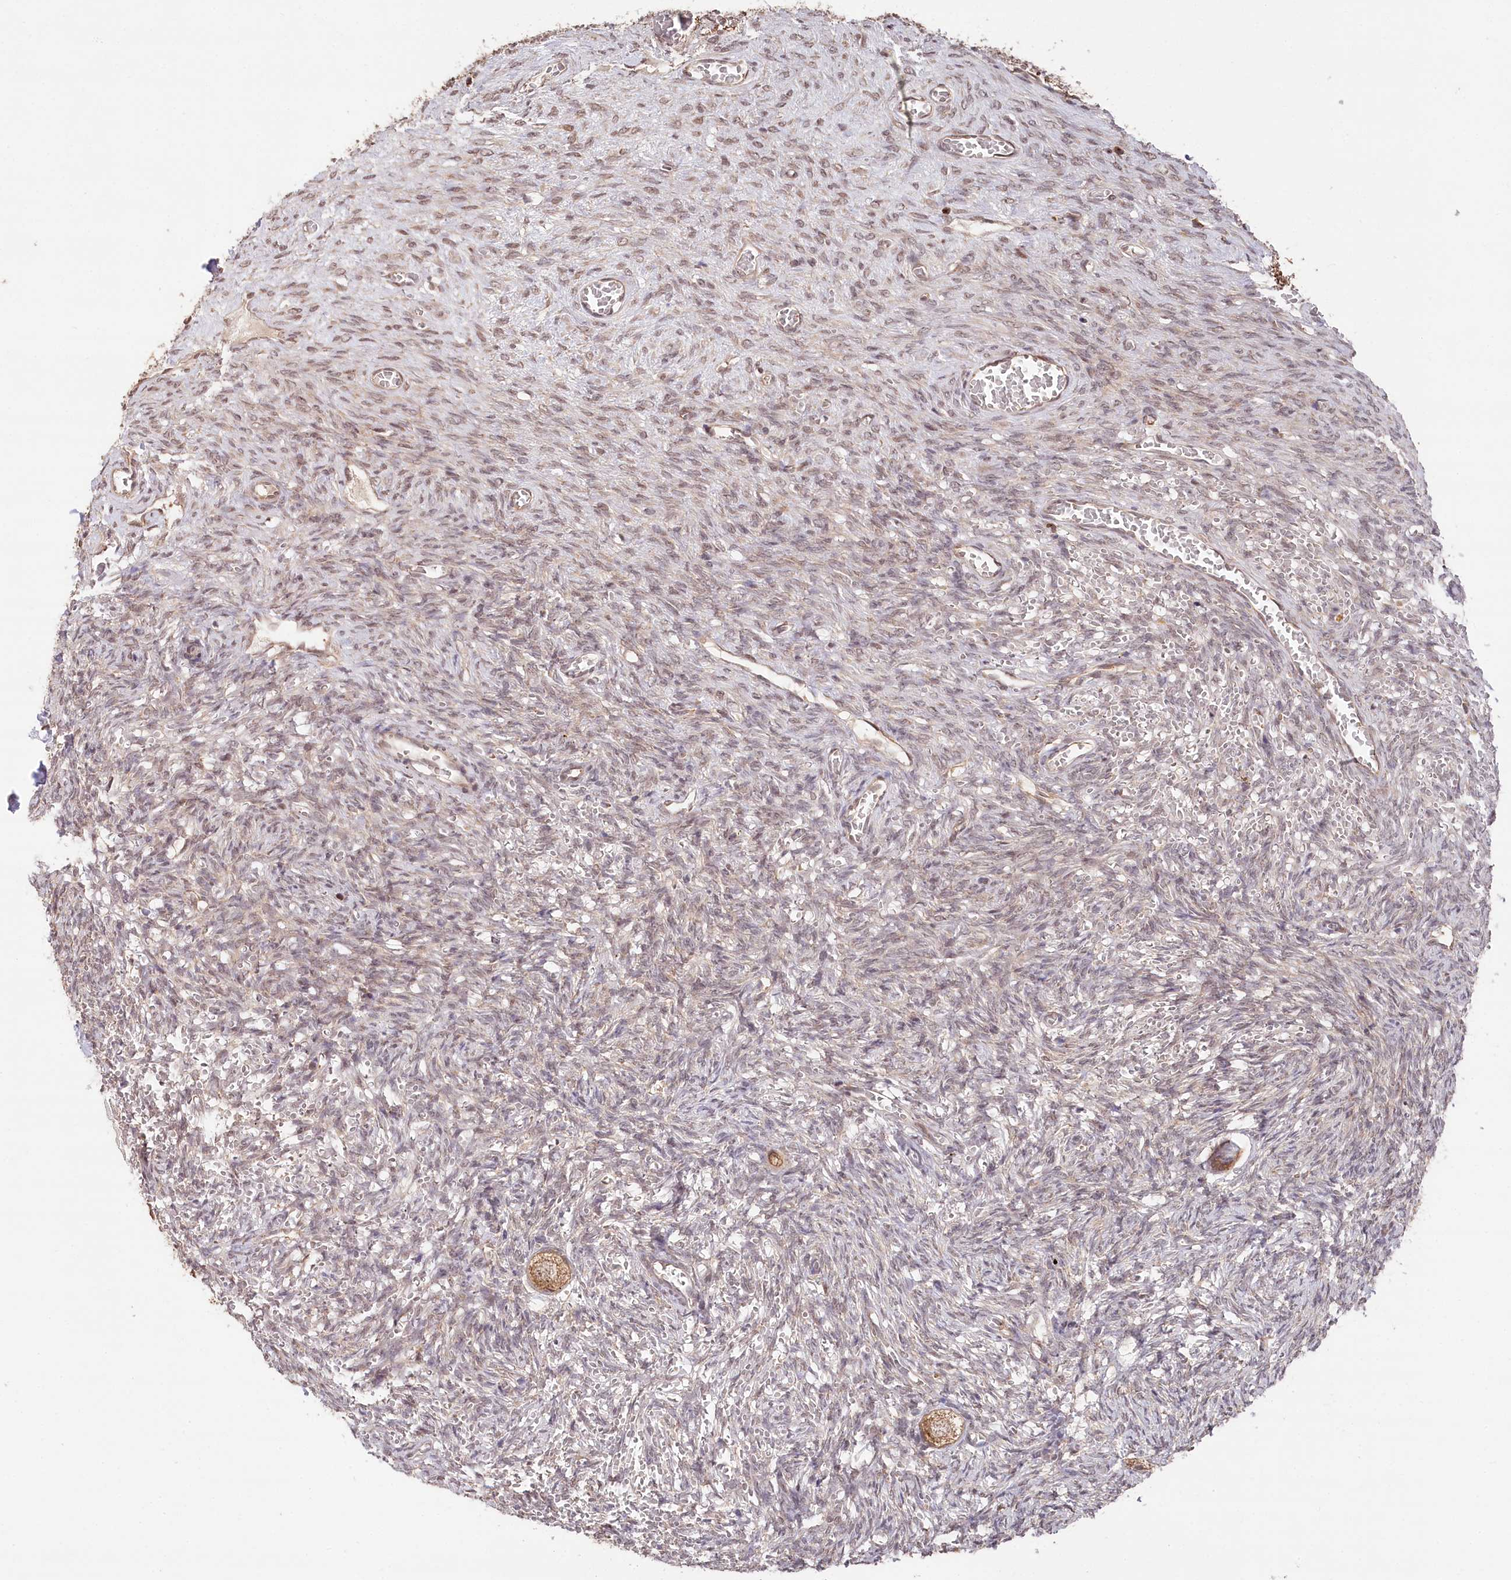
{"staining": {"intensity": "moderate", "quantity": ">75%", "location": "cytoplasmic/membranous"}, "tissue": "ovary", "cell_type": "Follicle cells", "image_type": "normal", "snomed": [{"axis": "morphology", "description": "Normal tissue, NOS"}, {"axis": "topography", "description": "Ovary"}], "caption": "Benign ovary reveals moderate cytoplasmic/membranous expression in about >75% of follicle cells, visualized by immunohistochemistry.", "gene": "CCSER2", "patient": {"sex": "female", "age": 27}}